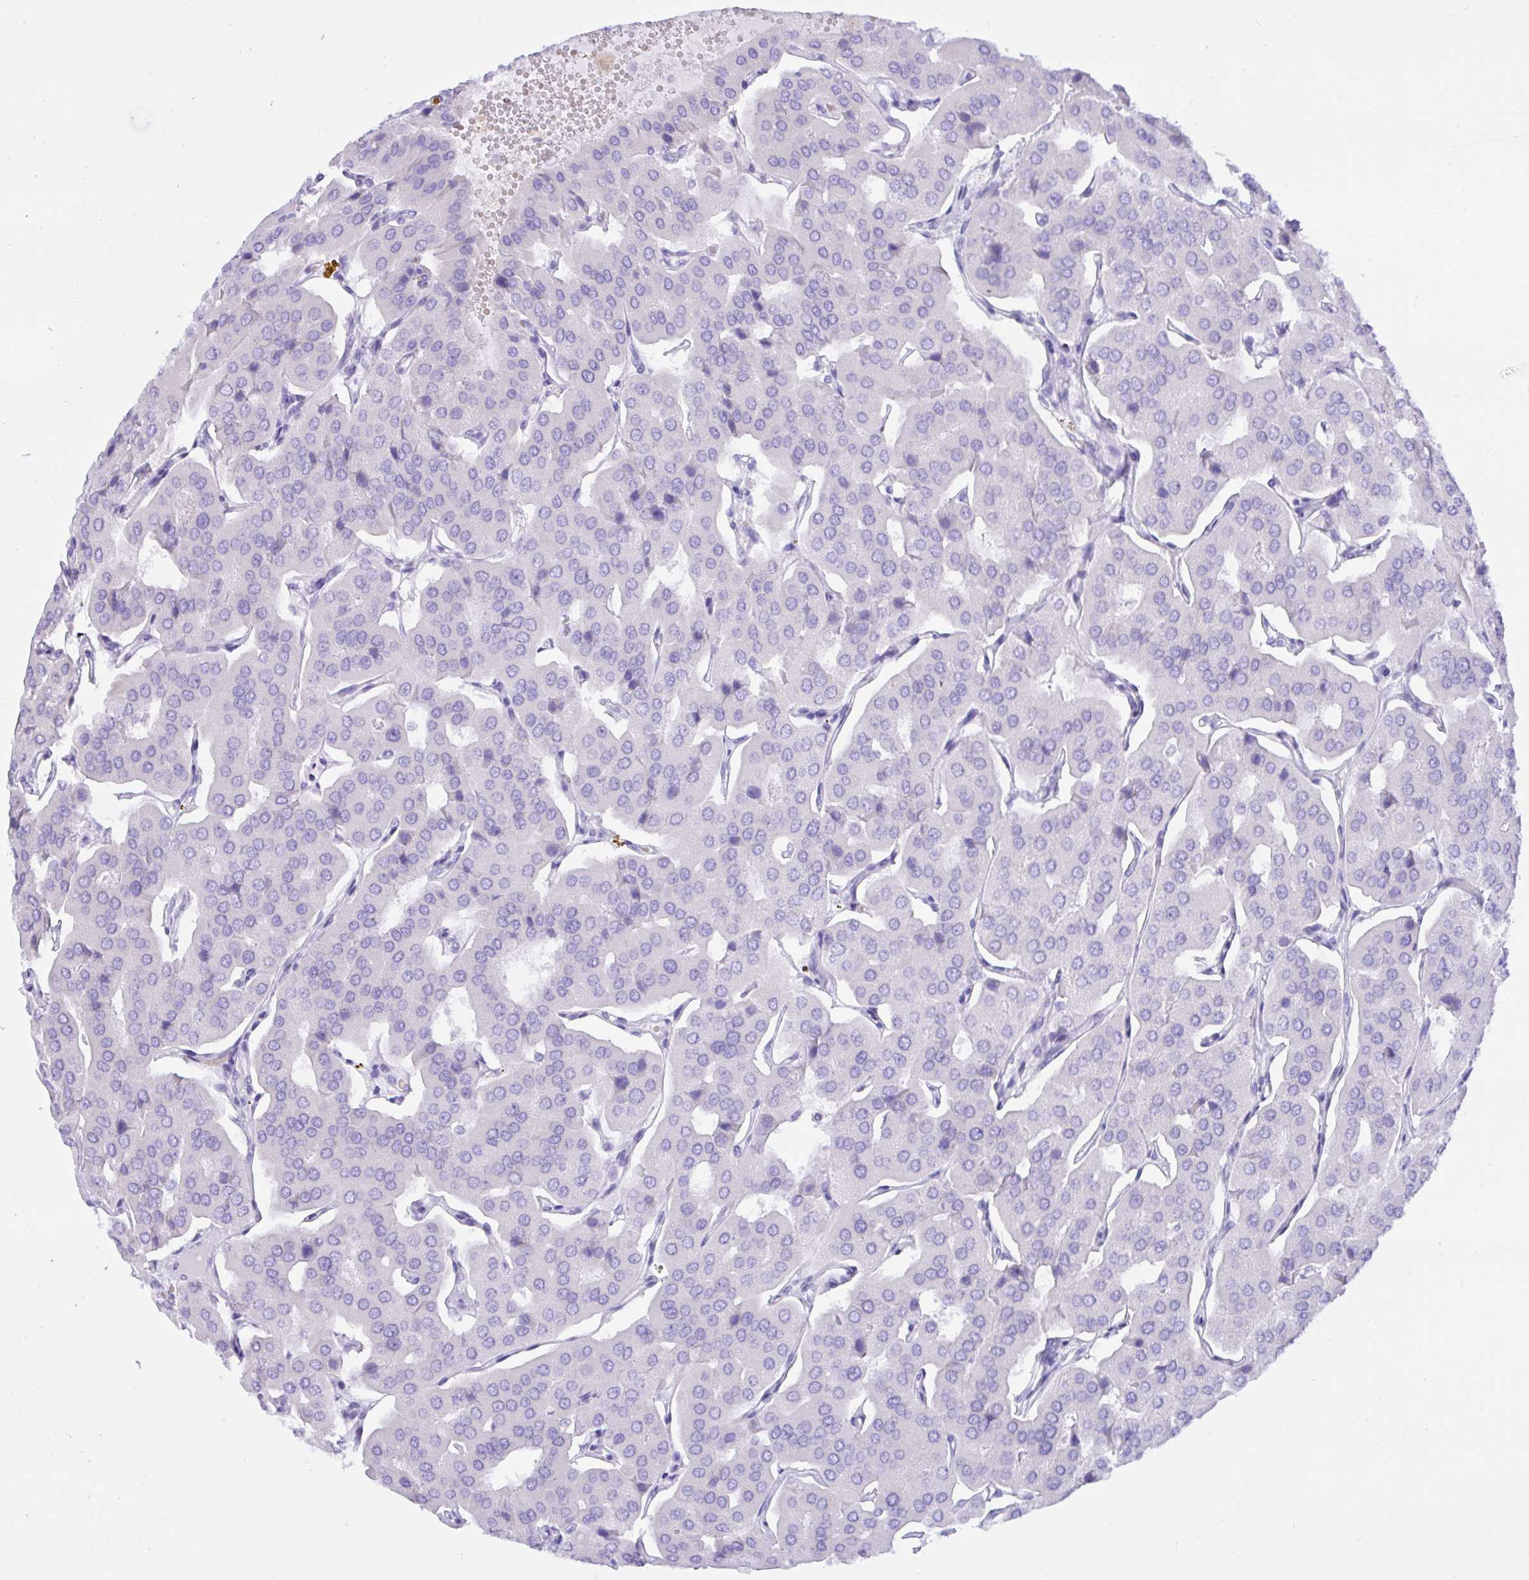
{"staining": {"intensity": "negative", "quantity": "none", "location": "none"}, "tissue": "parathyroid gland", "cell_type": "Glandular cells", "image_type": "normal", "snomed": [{"axis": "morphology", "description": "Normal tissue, NOS"}, {"axis": "morphology", "description": "Adenoma, NOS"}, {"axis": "topography", "description": "Parathyroid gland"}], "caption": "Histopathology image shows no significant protein staining in glandular cells of unremarkable parathyroid gland. (Brightfield microscopy of DAB immunohistochemistry at high magnification).", "gene": "SEL1L2", "patient": {"sex": "female", "age": 86}}